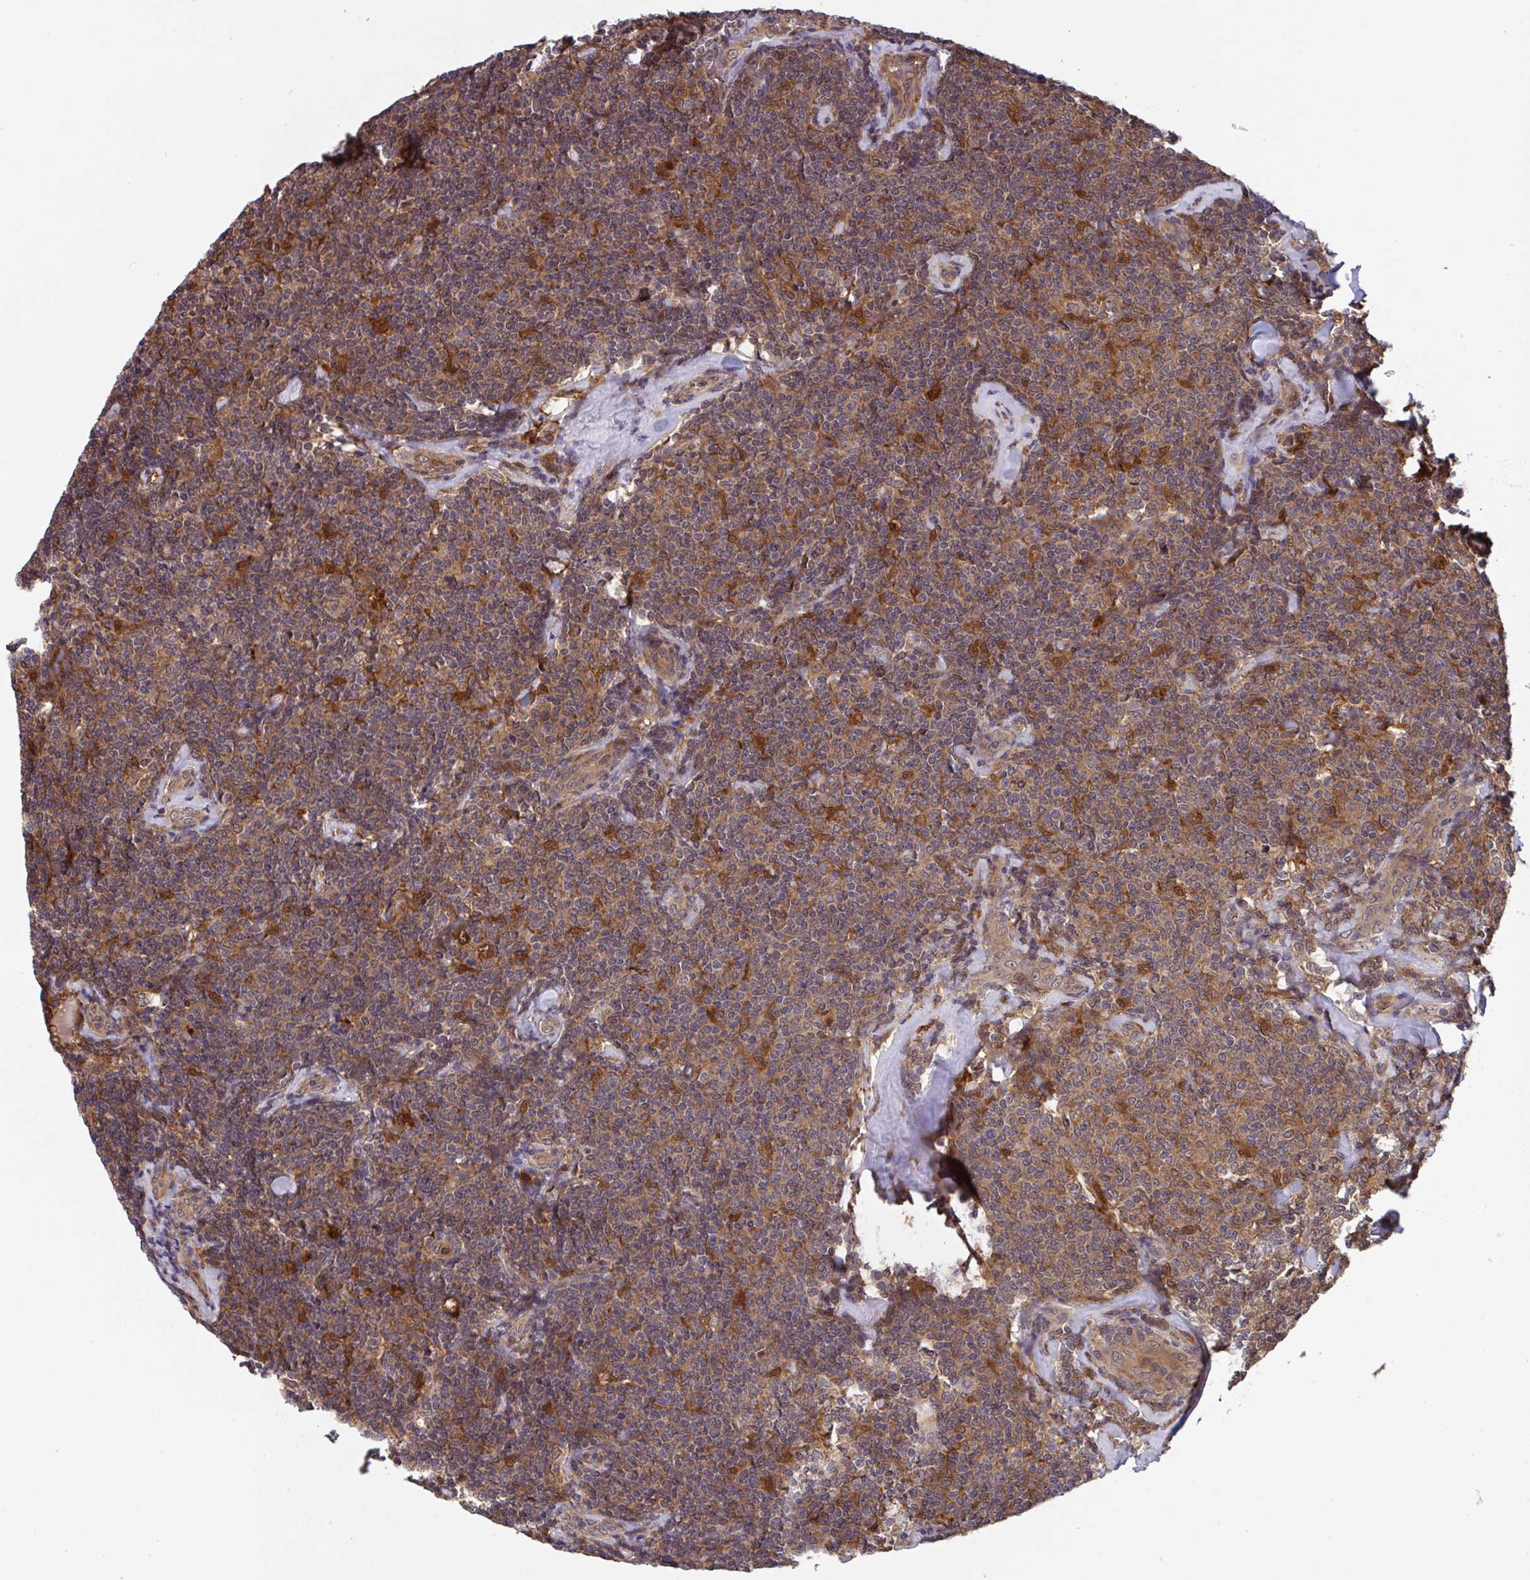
{"staining": {"intensity": "weak", "quantity": "25%-75%", "location": "cytoplasmic/membranous"}, "tissue": "lymphoma", "cell_type": "Tumor cells", "image_type": "cancer", "snomed": [{"axis": "morphology", "description": "Malignant lymphoma, non-Hodgkin's type, Low grade"}, {"axis": "topography", "description": "Lymph node"}], "caption": "High-power microscopy captured an immunohistochemistry image of lymphoma, revealing weak cytoplasmic/membranous positivity in approximately 25%-75% of tumor cells.", "gene": "TIGAR", "patient": {"sex": "female", "age": 56}}